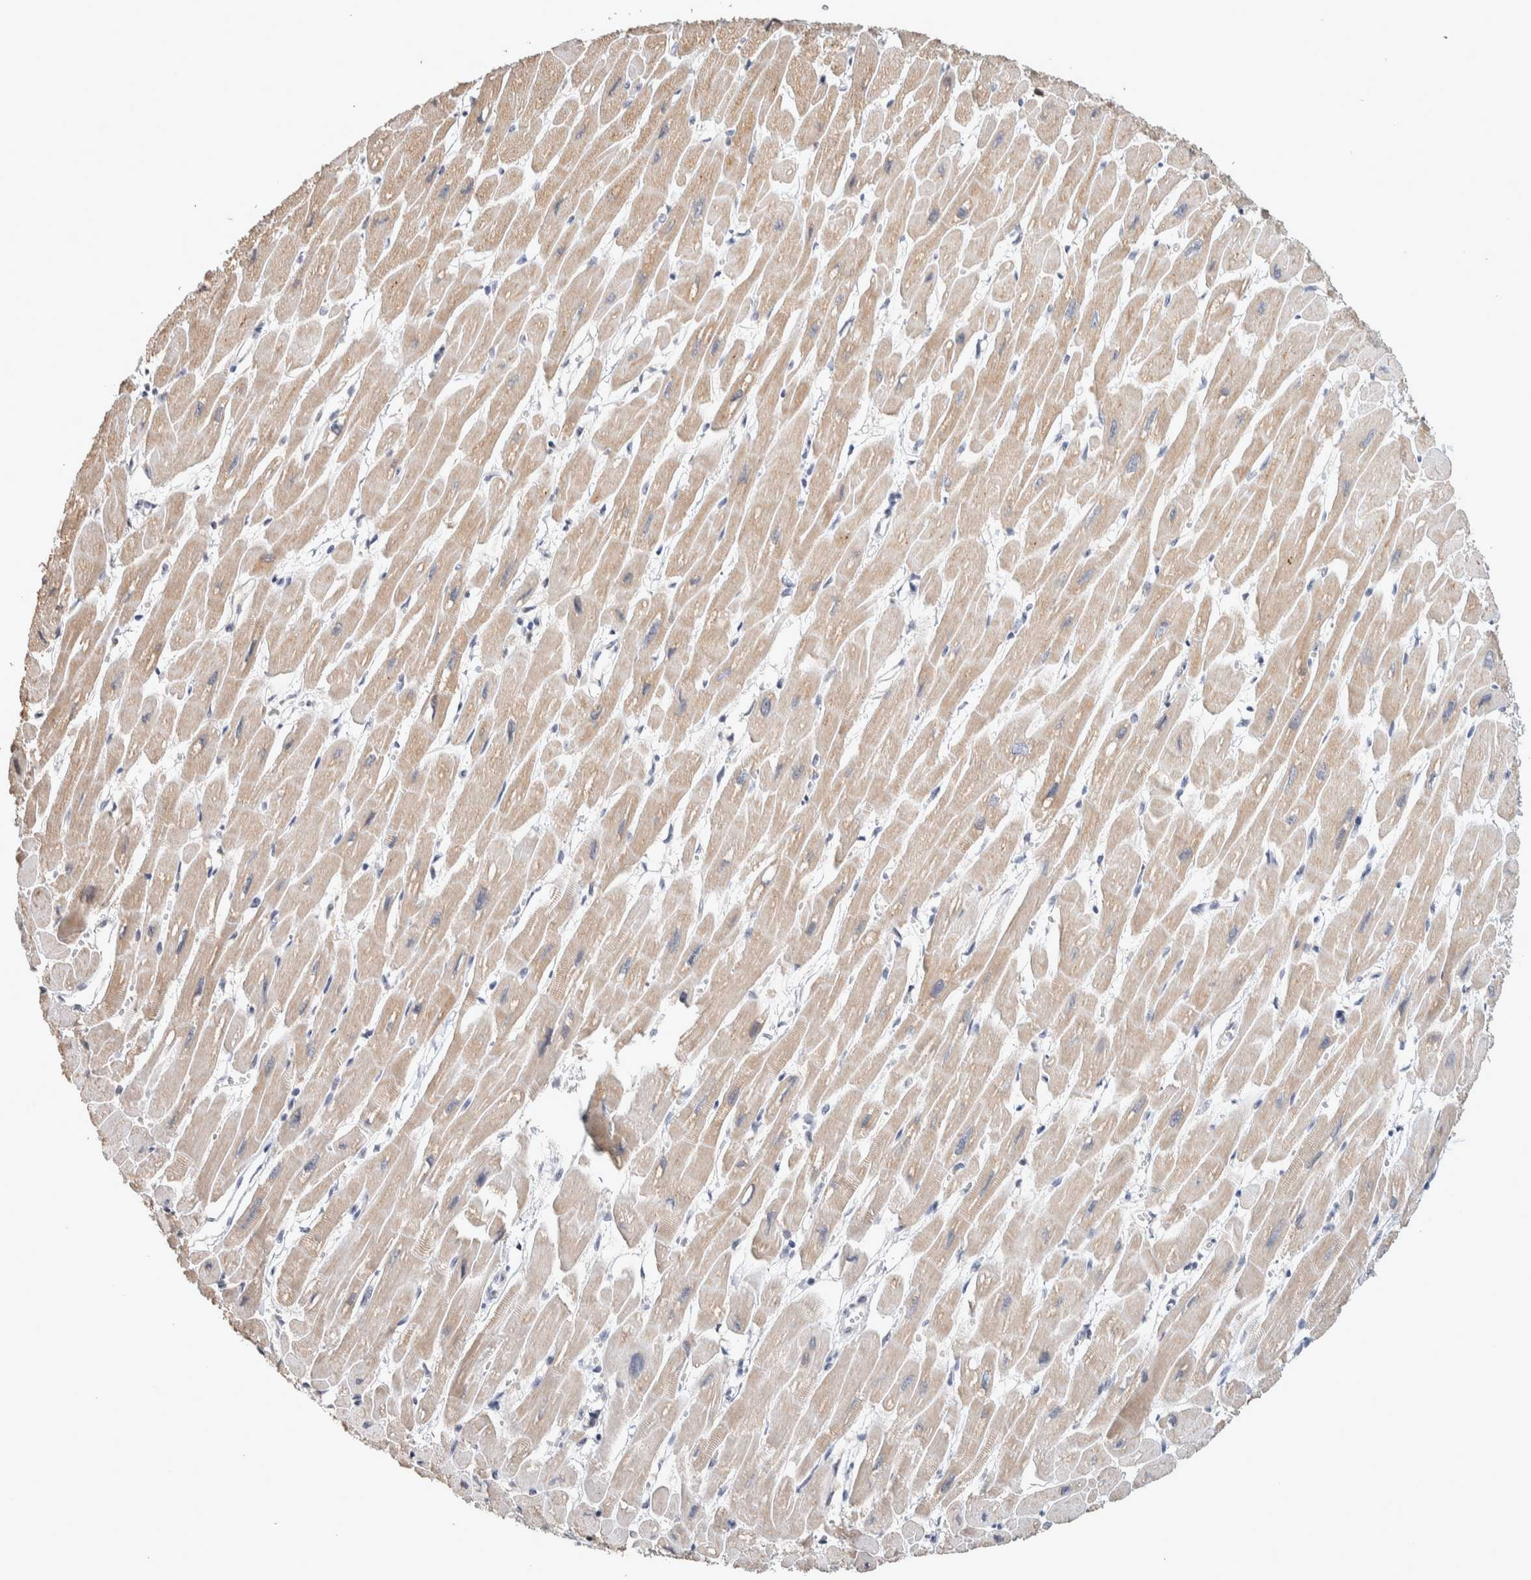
{"staining": {"intensity": "moderate", "quantity": ">75%", "location": "cytoplasmic/membranous"}, "tissue": "heart muscle", "cell_type": "Cardiomyocytes", "image_type": "normal", "snomed": [{"axis": "morphology", "description": "Normal tissue, NOS"}, {"axis": "topography", "description": "Heart"}], "caption": "Immunohistochemical staining of normal heart muscle reveals moderate cytoplasmic/membranous protein positivity in about >75% of cardiomyocytes.", "gene": "CRAT", "patient": {"sex": "female", "age": 54}}